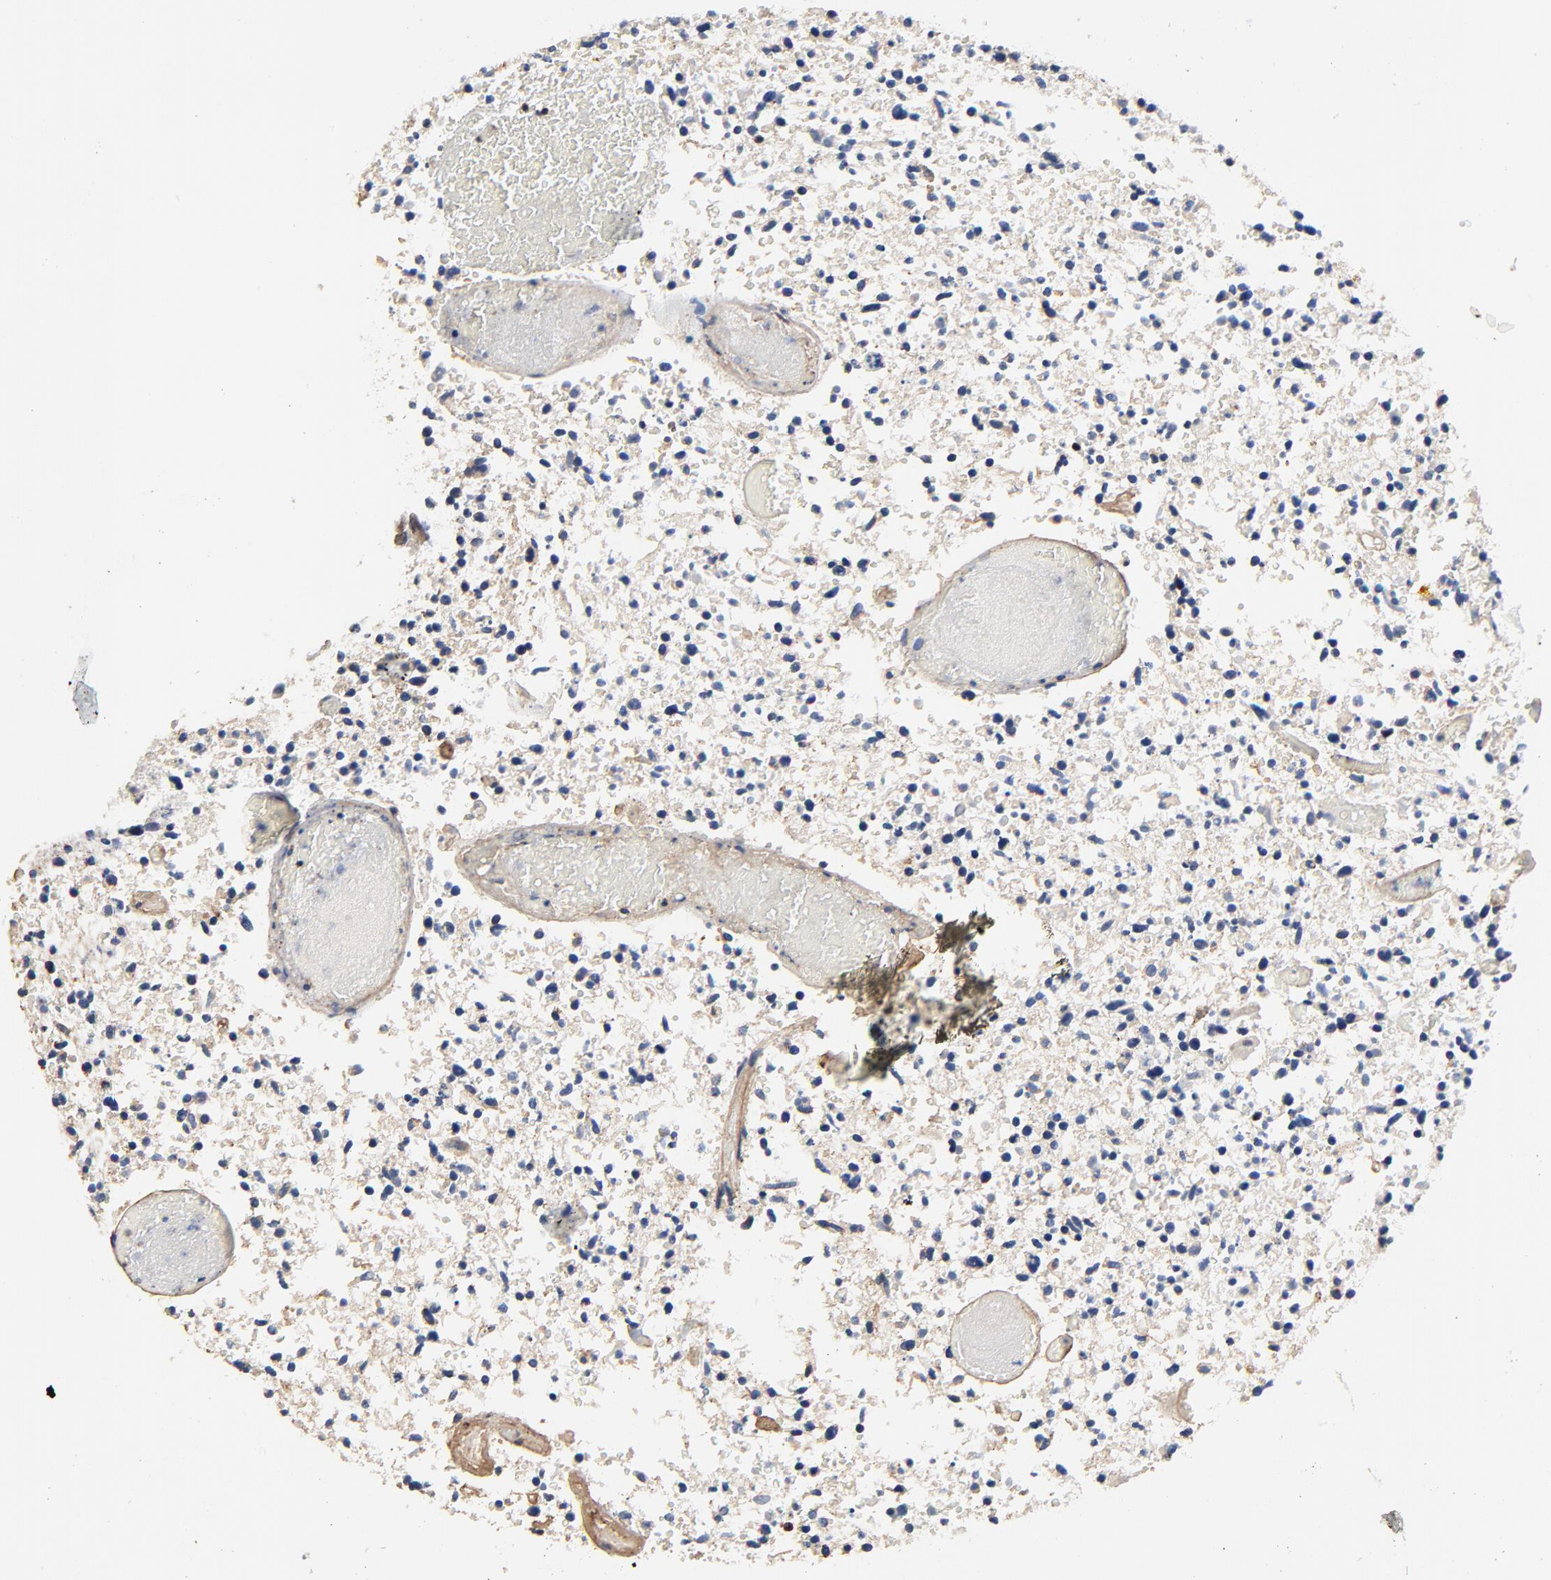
{"staining": {"intensity": "weak", "quantity": "<25%", "location": "cytoplasmic/membranous"}, "tissue": "glioma", "cell_type": "Tumor cells", "image_type": "cancer", "snomed": [{"axis": "morphology", "description": "Glioma, malignant, High grade"}, {"axis": "topography", "description": "Brain"}], "caption": "Immunohistochemistry (IHC) photomicrograph of neoplastic tissue: high-grade glioma (malignant) stained with DAB (3,3'-diaminobenzidine) displays no significant protein staining in tumor cells.", "gene": "SKAP1", "patient": {"sex": "male", "age": 72}}